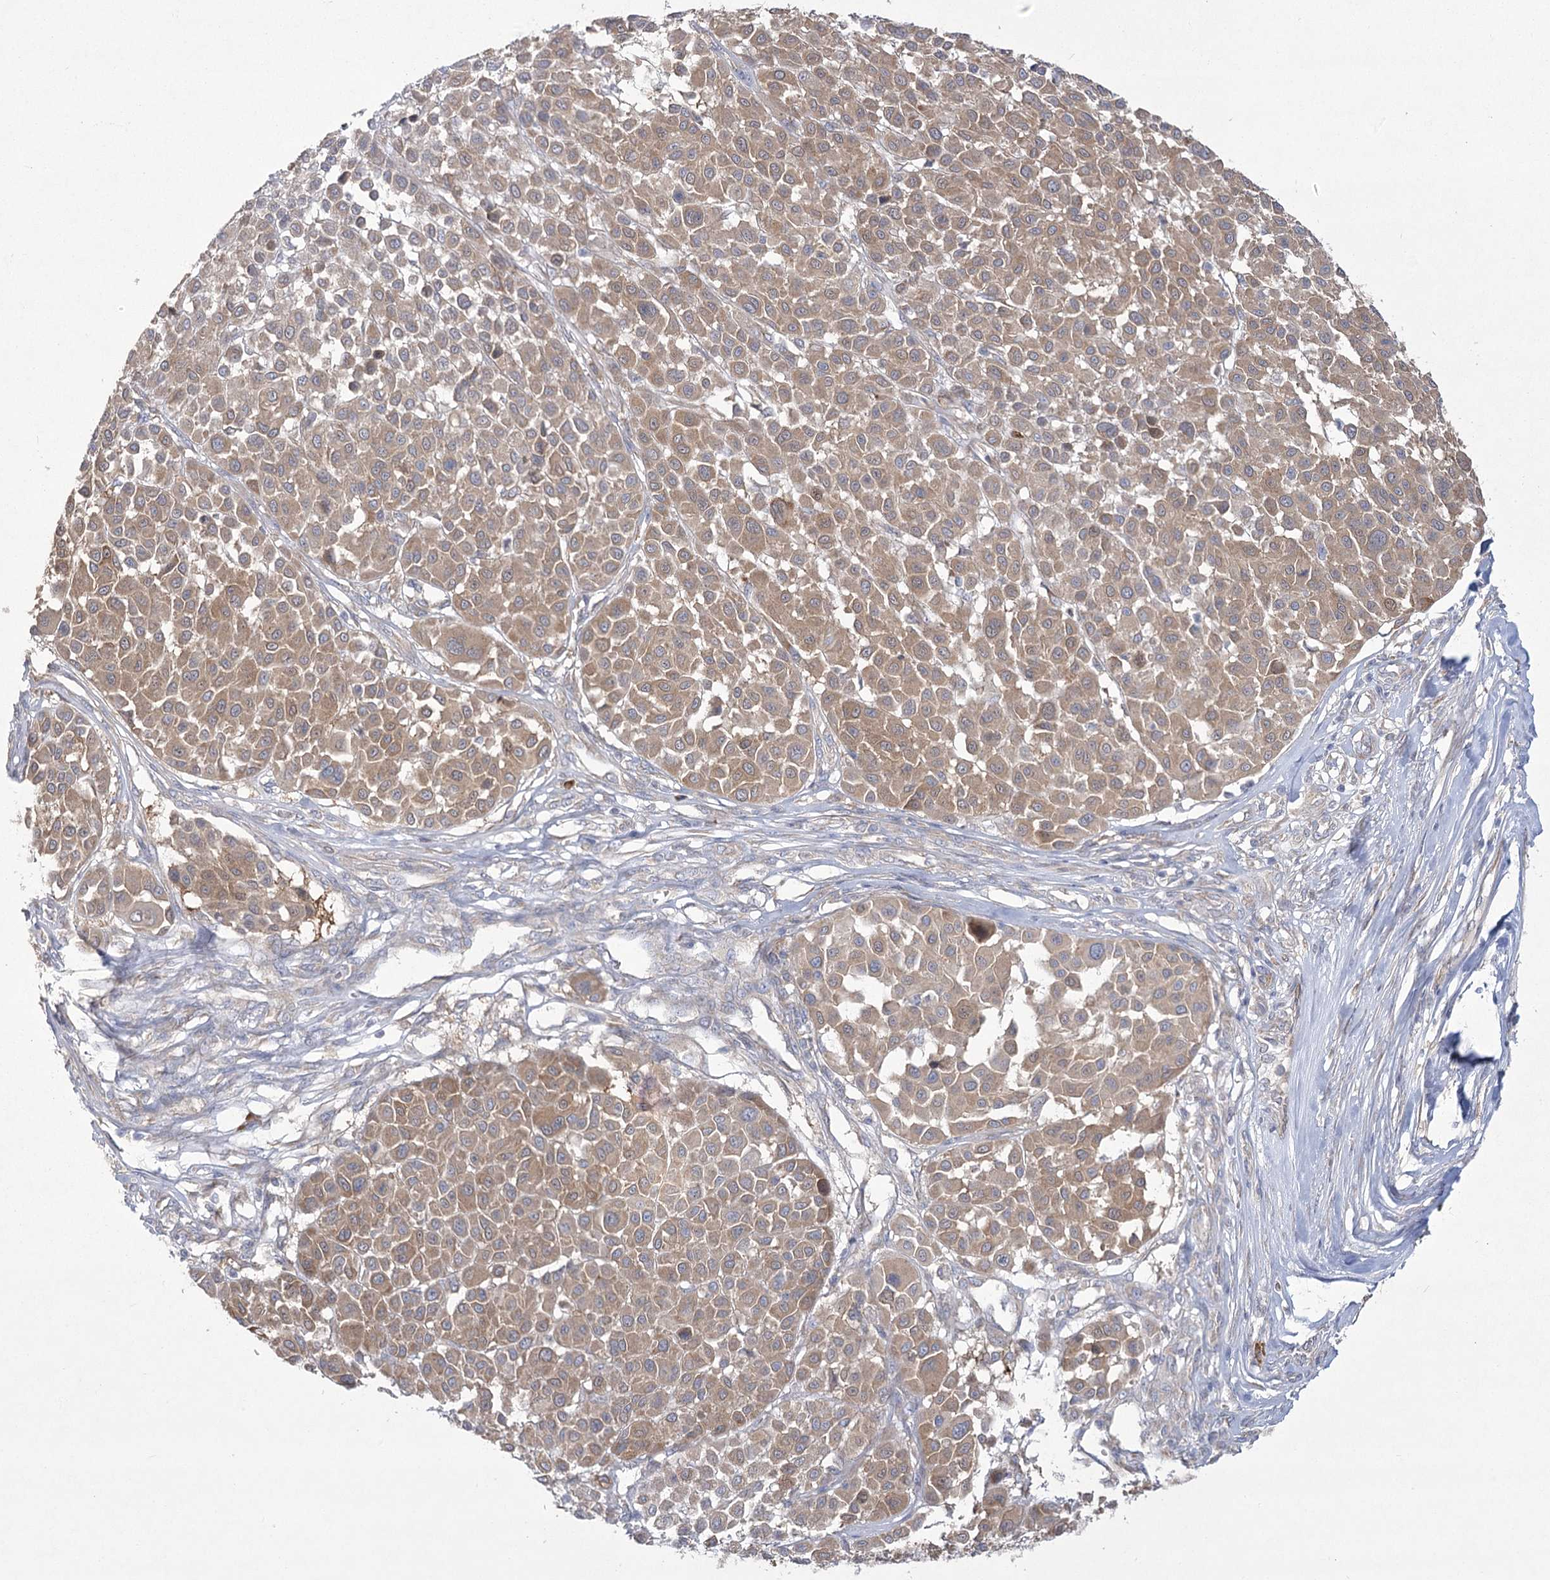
{"staining": {"intensity": "moderate", "quantity": ">75%", "location": "cytoplasmic/membranous"}, "tissue": "melanoma", "cell_type": "Tumor cells", "image_type": "cancer", "snomed": [{"axis": "morphology", "description": "Malignant melanoma, Metastatic site"}, {"axis": "topography", "description": "Soft tissue"}], "caption": "Immunohistochemical staining of human melanoma shows moderate cytoplasmic/membranous protein staining in approximately >75% of tumor cells.", "gene": "CAMTA1", "patient": {"sex": "male", "age": 41}}